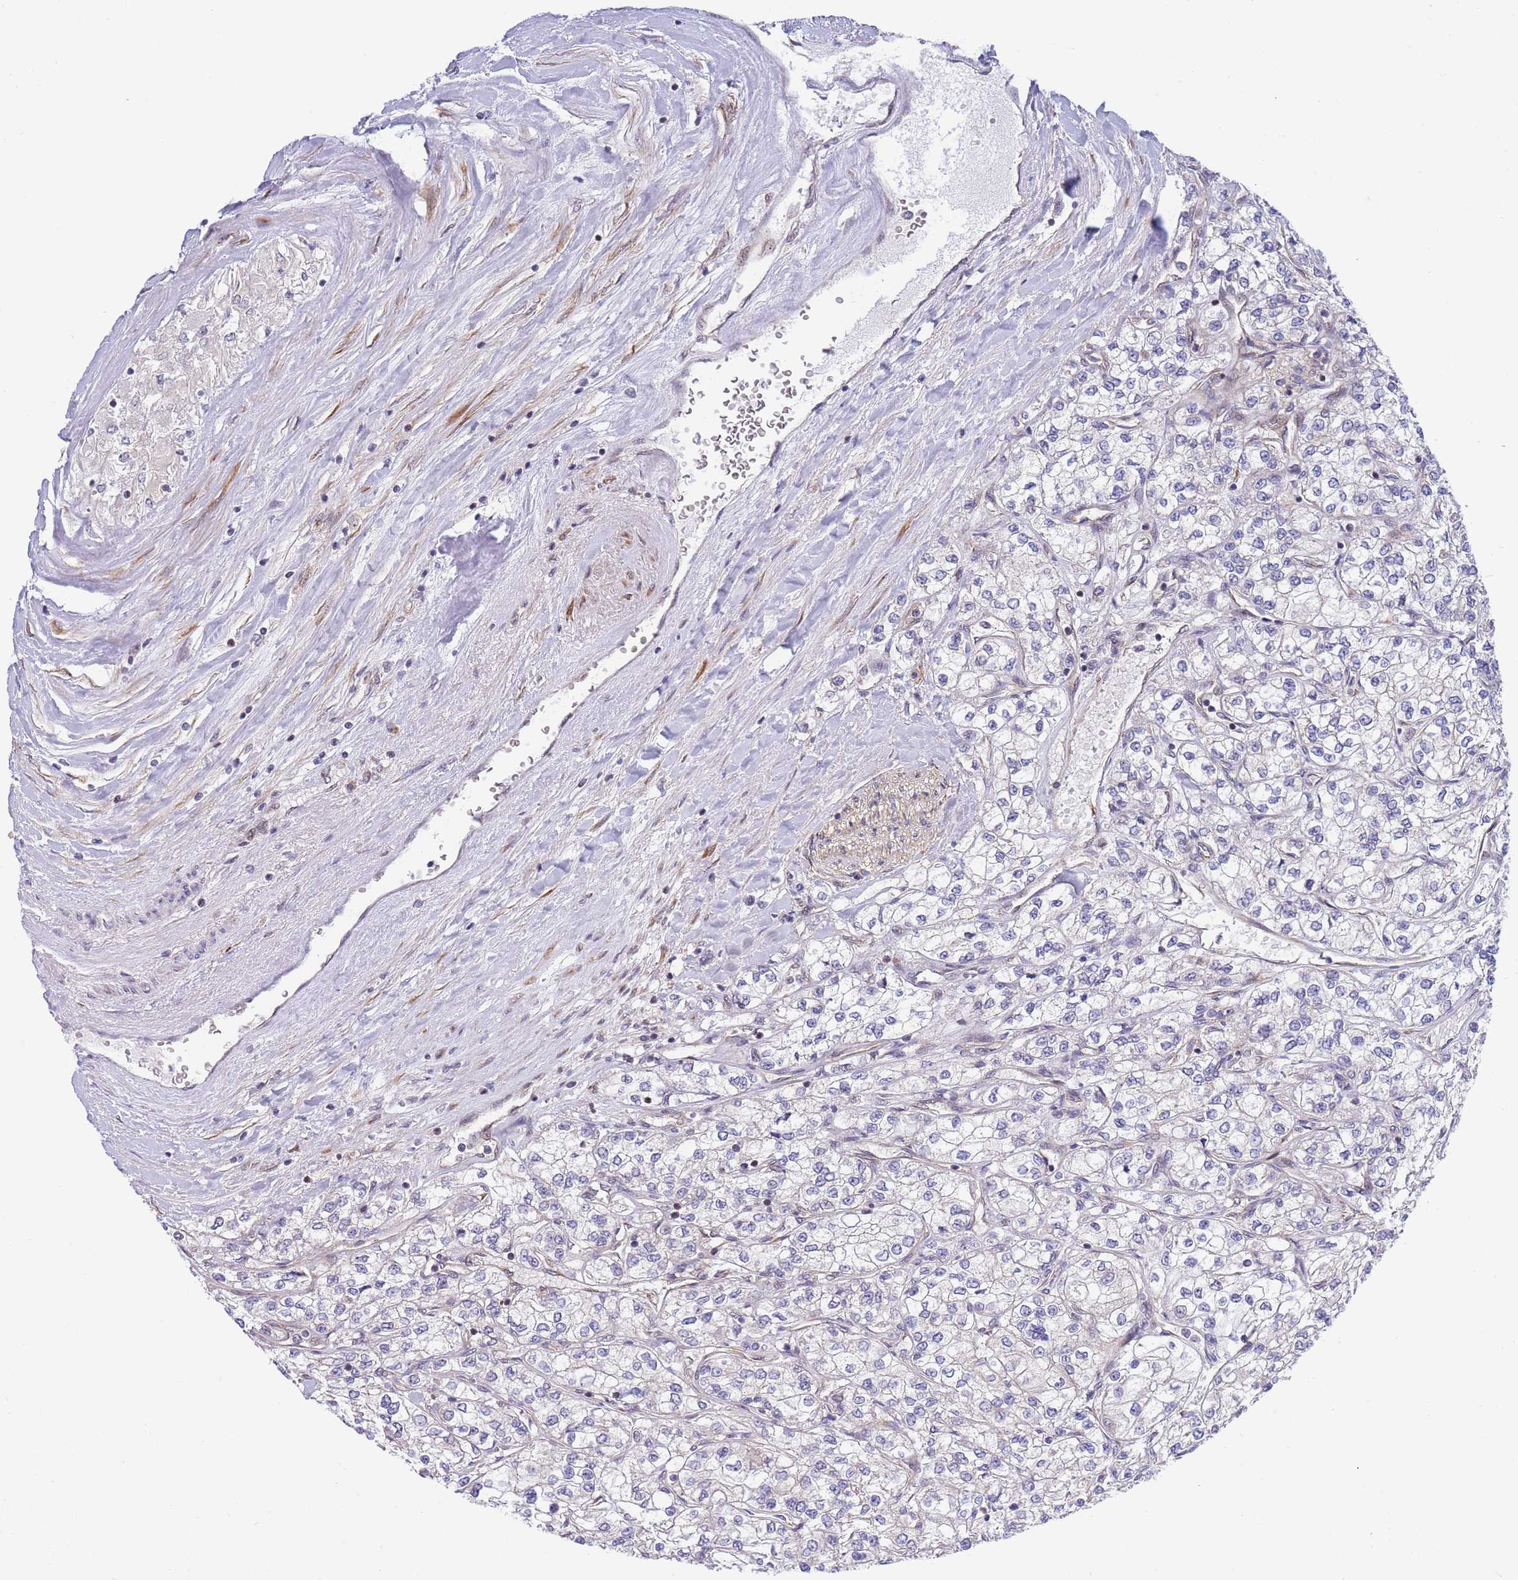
{"staining": {"intensity": "negative", "quantity": "none", "location": "none"}, "tissue": "renal cancer", "cell_type": "Tumor cells", "image_type": "cancer", "snomed": [{"axis": "morphology", "description": "Adenocarcinoma, NOS"}, {"axis": "topography", "description": "Kidney"}], "caption": "Immunohistochemistry (IHC) image of neoplastic tissue: human renal cancer stained with DAB (3,3'-diaminobenzidine) exhibits no significant protein expression in tumor cells. Nuclei are stained in blue.", "gene": "TBX10", "patient": {"sex": "male", "age": 80}}